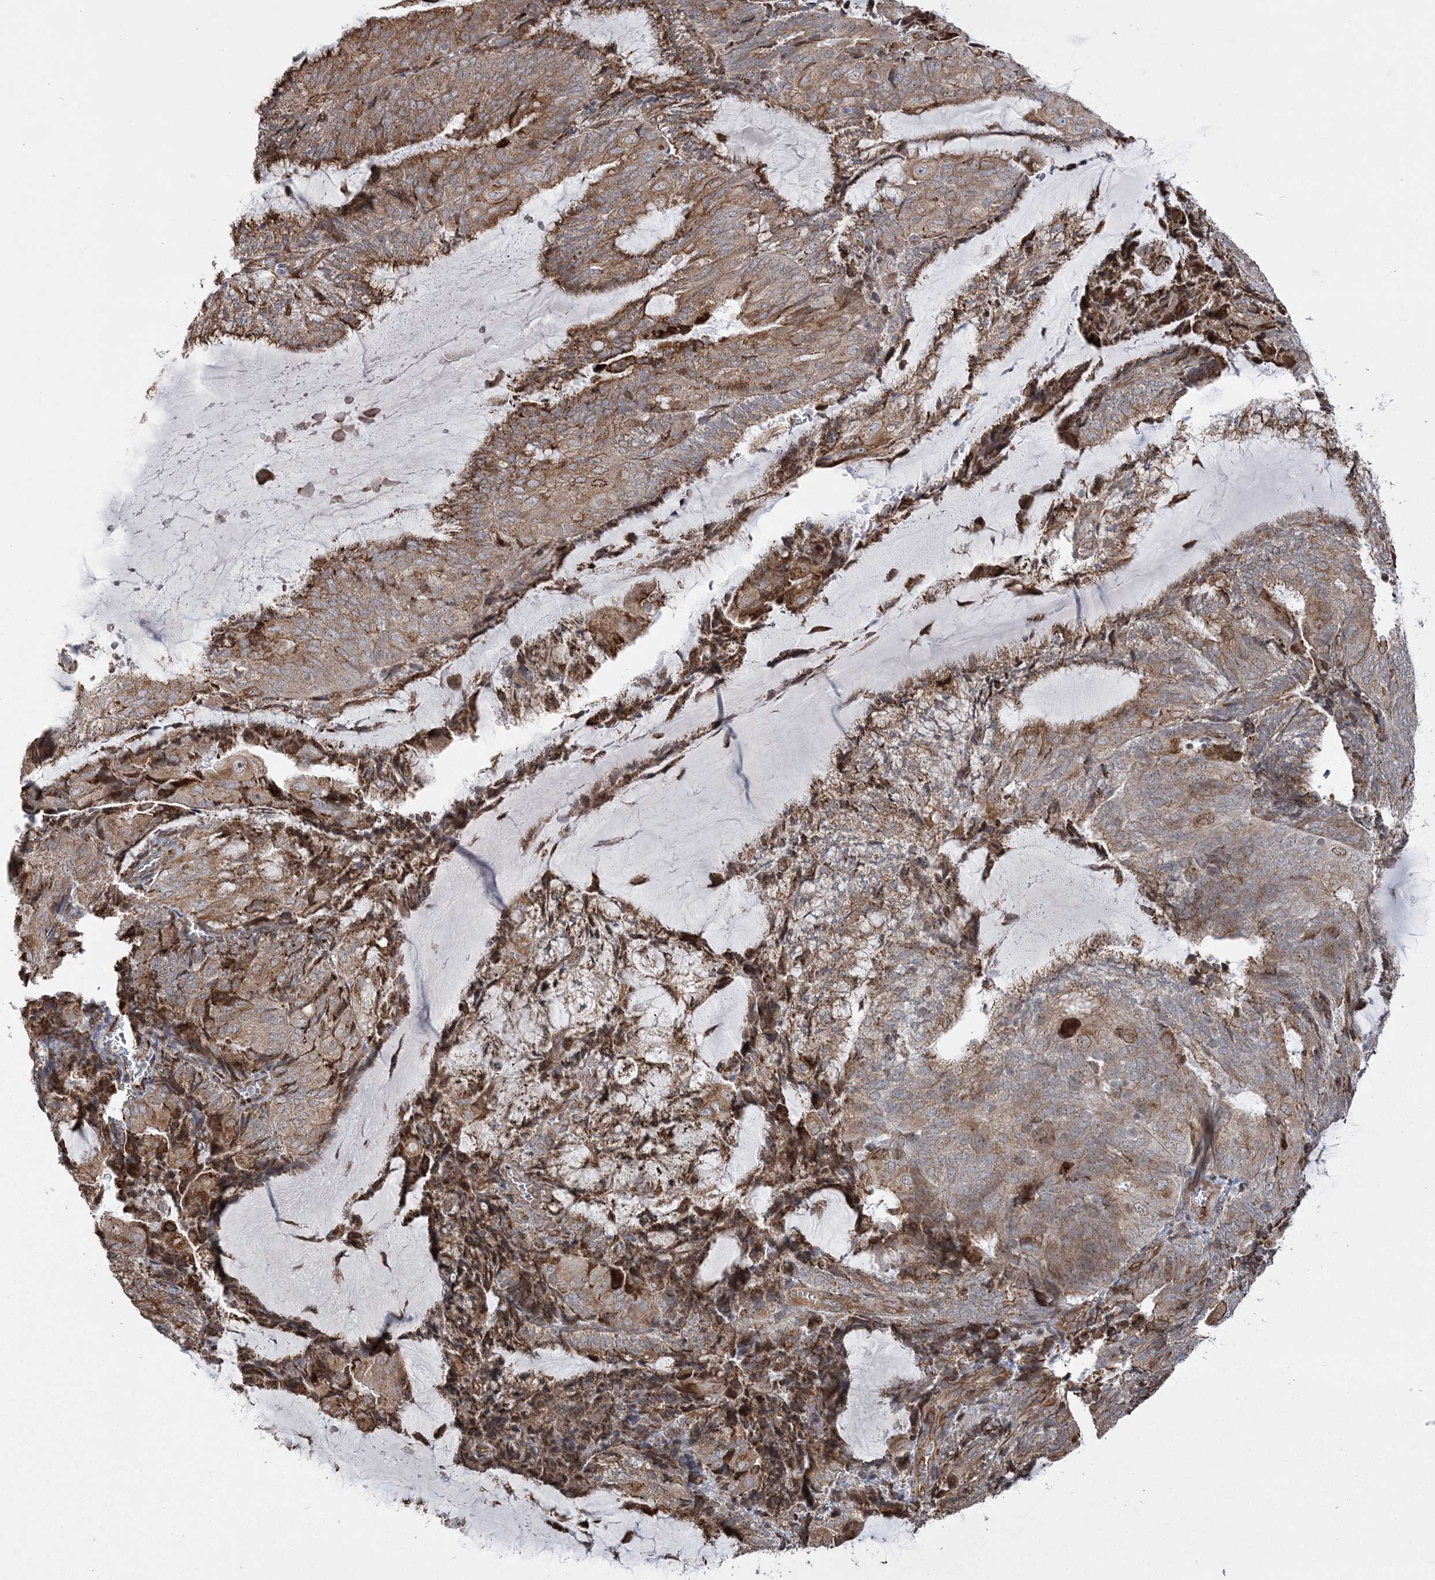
{"staining": {"intensity": "moderate", "quantity": ">75%", "location": "cytoplasmic/membranous"}, "tissue": "endometrial cancer", "cell_type": "Tumor cells", "image_type": "cancer", "snomed": [{"axis": "morphology", "description": "Adenocarcinoma, NOS"}, {"axis": "topography", "description": "Endometrium"}], "caption": "Immunohistochemical staining of adenocarcinoma (endometrial) shows medium levels of moderate cytoplasmic/membranous staining in about >75% of tumor cells.", "gene": "EFCAB12", "patient": {"sex": "female", "age": 81}}